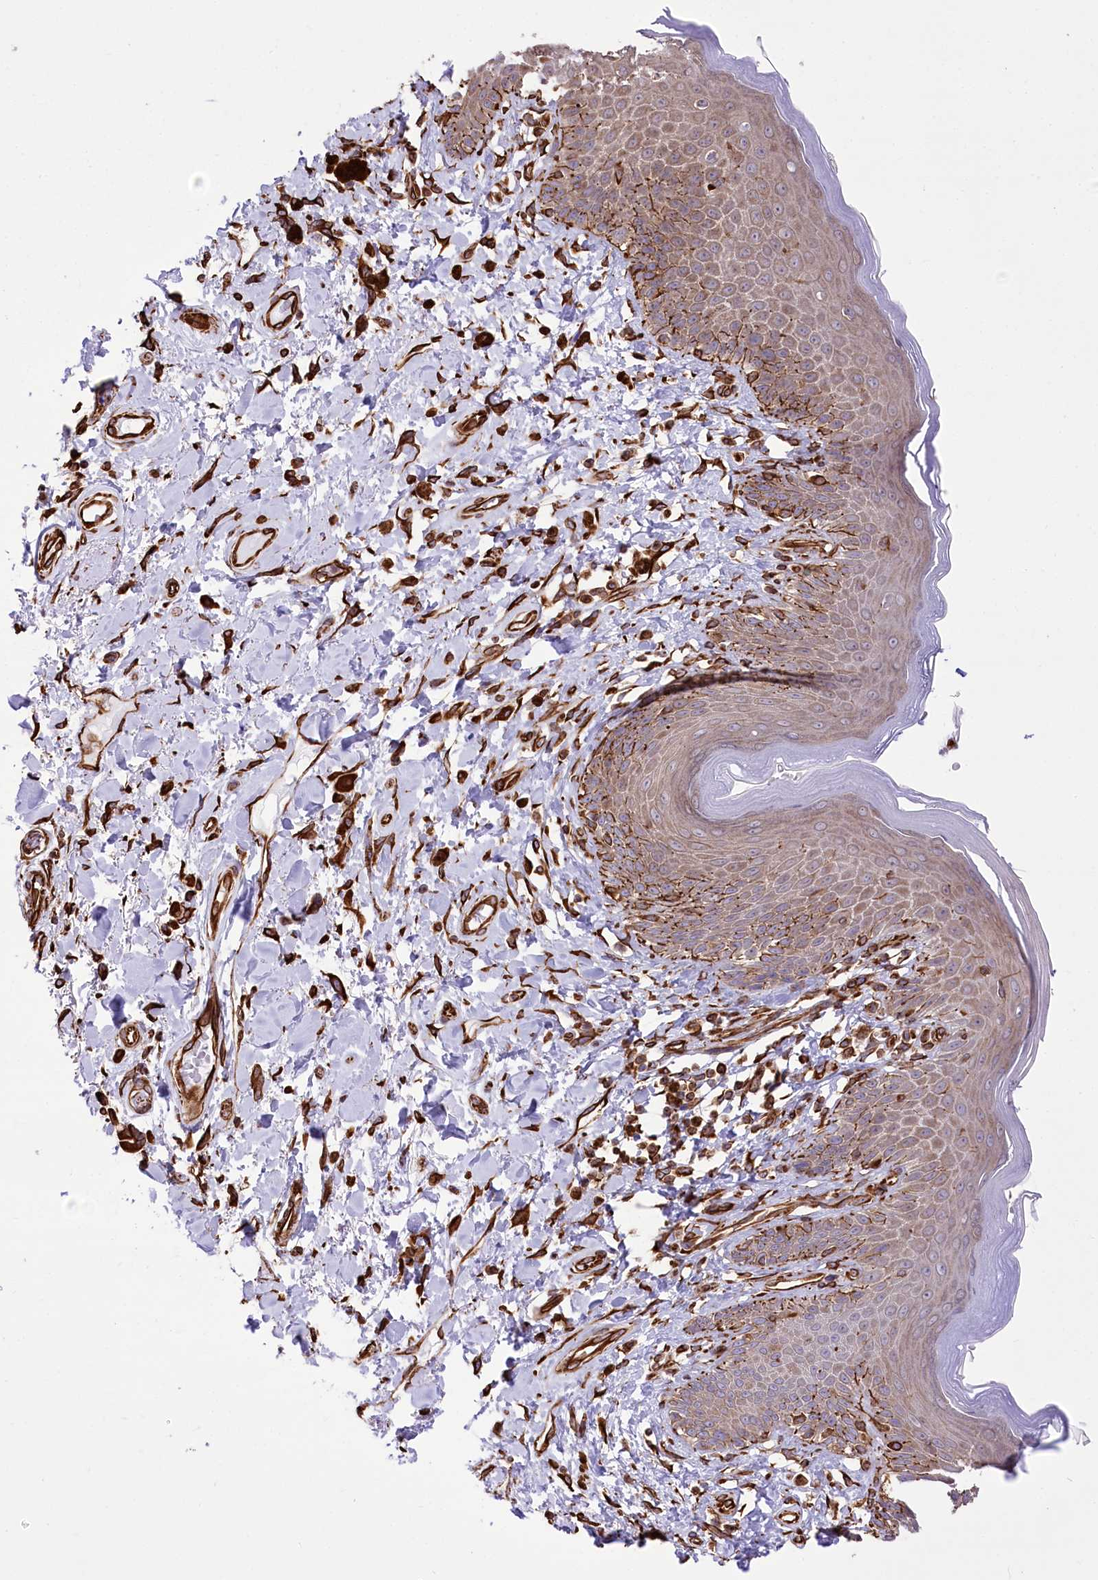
{"staining": {"intensity": "moderate", "quantity": "25%-75%", "location": "cytoplasmic/membranous"}, "tissue": "skin", "cell_type": "Epidermal cells", "image_type": "normal", "snomed": [{"axis": "morphology", "description": "Normal tissue, NOS"}, {"axis": "topography", "description": "Anal"}], "caption": "Protein staining of benign skin demonstrates moderate cytoplasmic/membranous expression in approximately 25%-75% of epidermal cells.", "gene": "TTC1", "patient": {"sex": "female", "age": 78}}